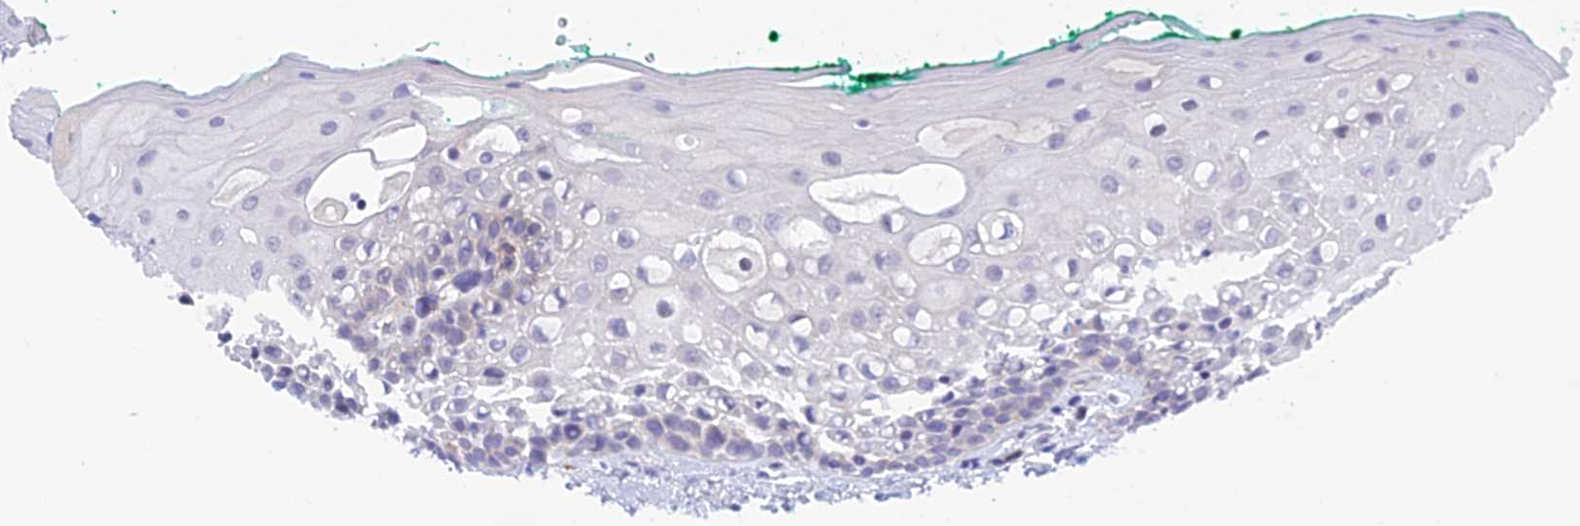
{"staining": {"intensity": "negative", "quantity": "none", "location": "none"}, "tissue": "oral mucosa", "cell_type": "Squamous epithelial cells", "image_type": "normal", "snomed": [{"axis": "morphology", "description": "Normal tissue, NOS"}, {"axis": "topography", "description": "Oral tissue"}], "caption": "Protein analysis of unremarkable oral mucosa reveals no significant expression in squamous epithelial cells.", "gene": "ZDHHC16", "patient": {"sex": "female", "age": 70}}